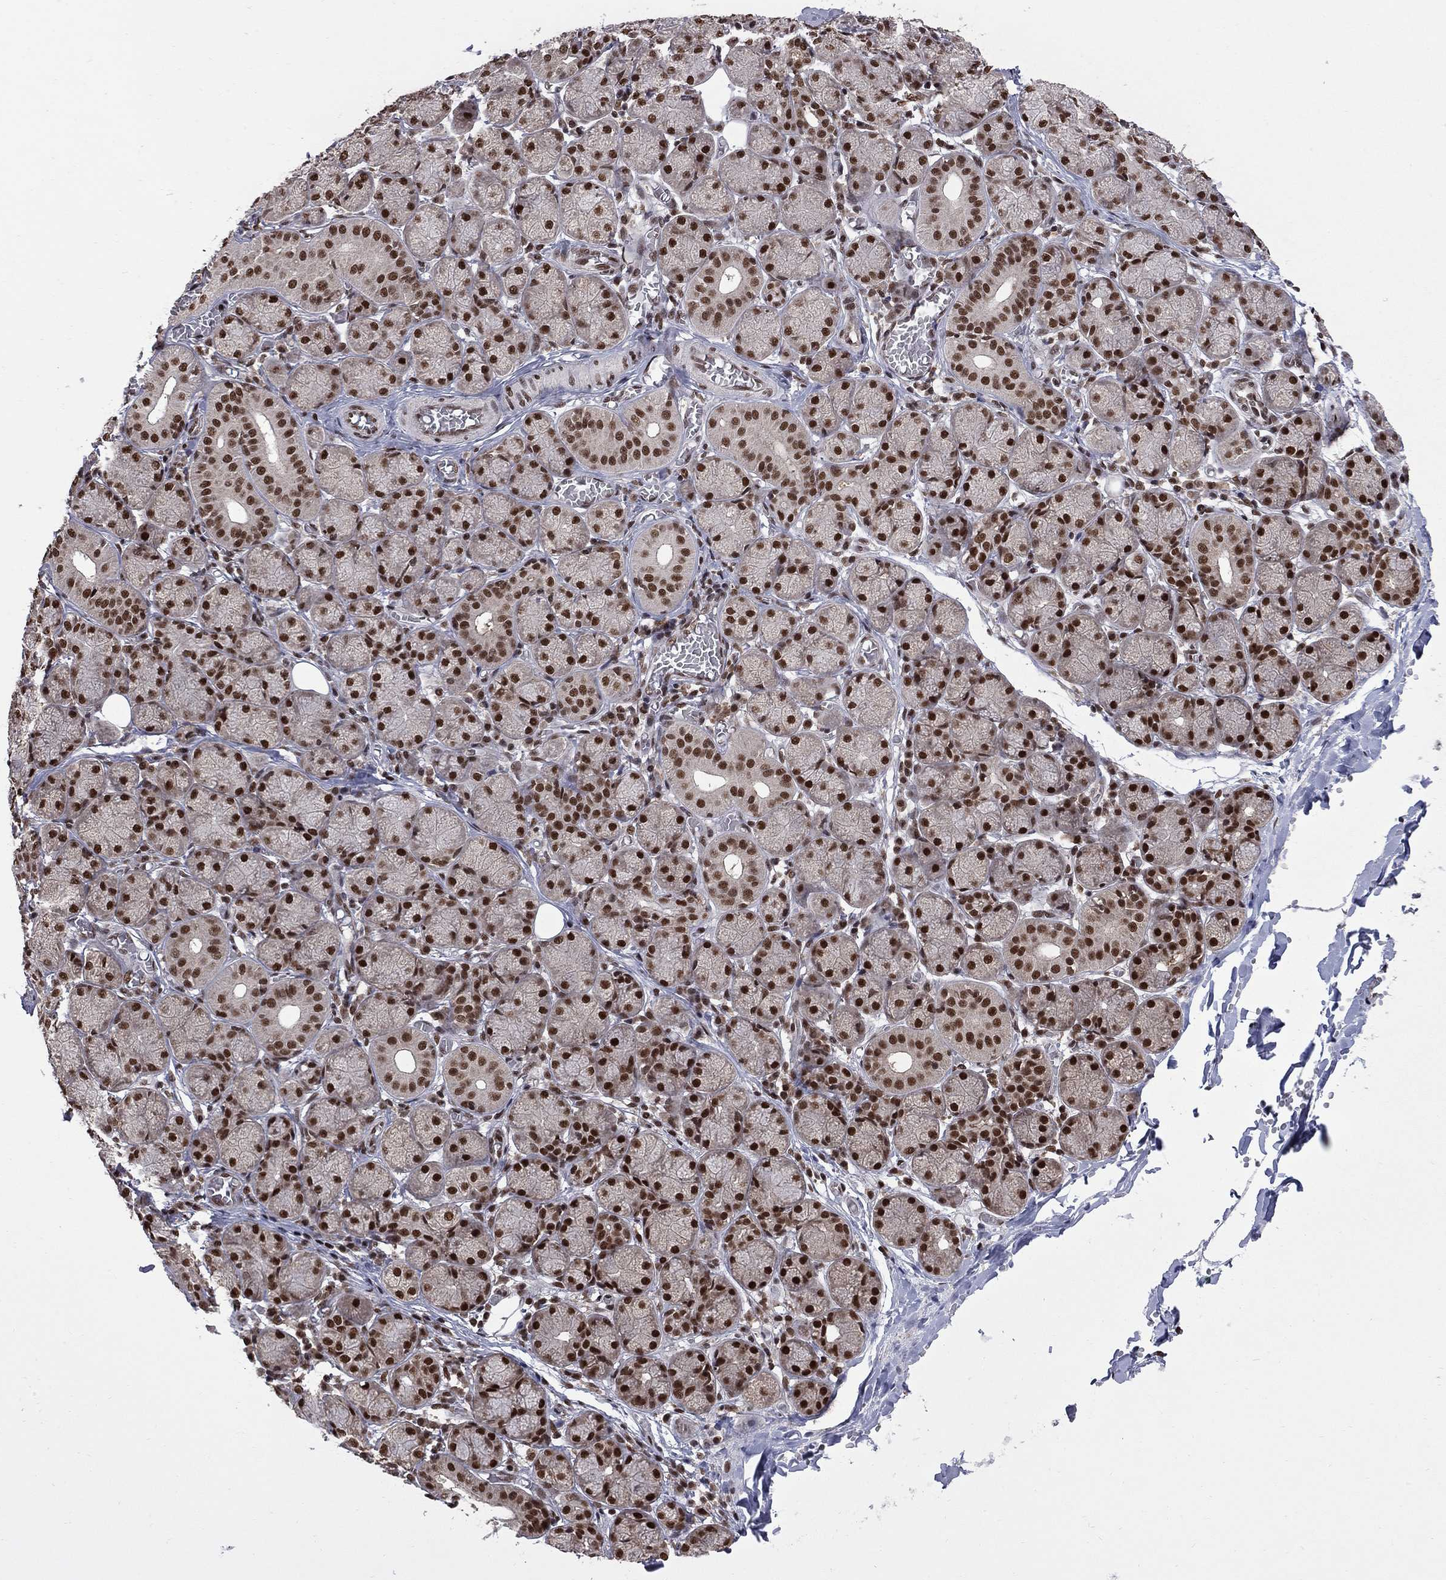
{"staining": {"intensity": "strong", "quantity": ">75%", "location": "nuclear"}, "tissue": "salivary gland", "cell_type": "Glandular cells", "image_type": "normal", "snomed": [{"axis": "morphology", "description": "Normal tissue, NOS"}, {"axis": "topography", "description": "Salivary gland"}, {"axis": "topography", "description": "Peripheral nerve tissue"}], "caption": "Human salivary gland stained for a protein (brown) demonstrates strong nuclear positive staining in approximately >75% of glandular cells.", "gene": "MED25", "patient": {"sex": "female", "age": 24}}